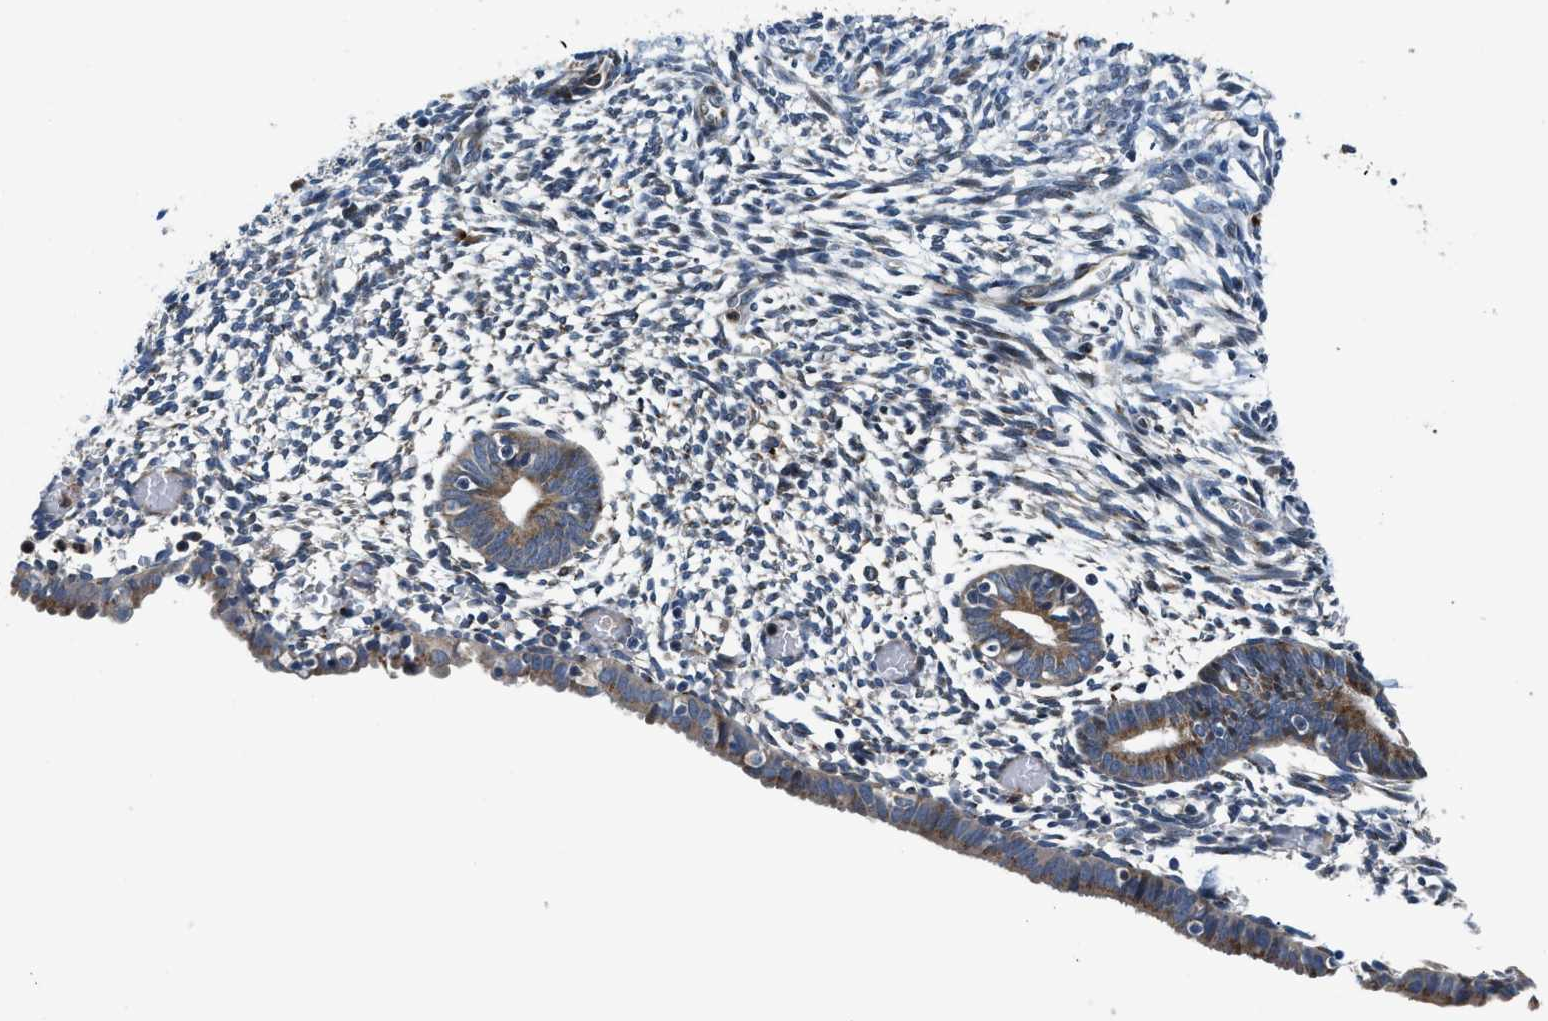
{"staining": {"intensity": "negative", "quantity": "none", "location": "none"}, "tissue": "endometrium", "cell_type": "Cells in endometrial stroma", "image_type": "normal", "snomed": [{"axis": "morphology", "description": "Normal tissue, NOS"}, {"axis": "morphology", "description": "Atrophy, NOS"}, {"axis": "topography", "description": "Uterus"}, {"axis": "topography", "description": "Endometrium"}], "caption": "This is a image of immunohistochemistry (IHC) staining of unremarkable endometrium, which shows no expression in cells in endometrial stroma.", "gene": "FUT8", "patient": {"sex": "female", "age": 68}}